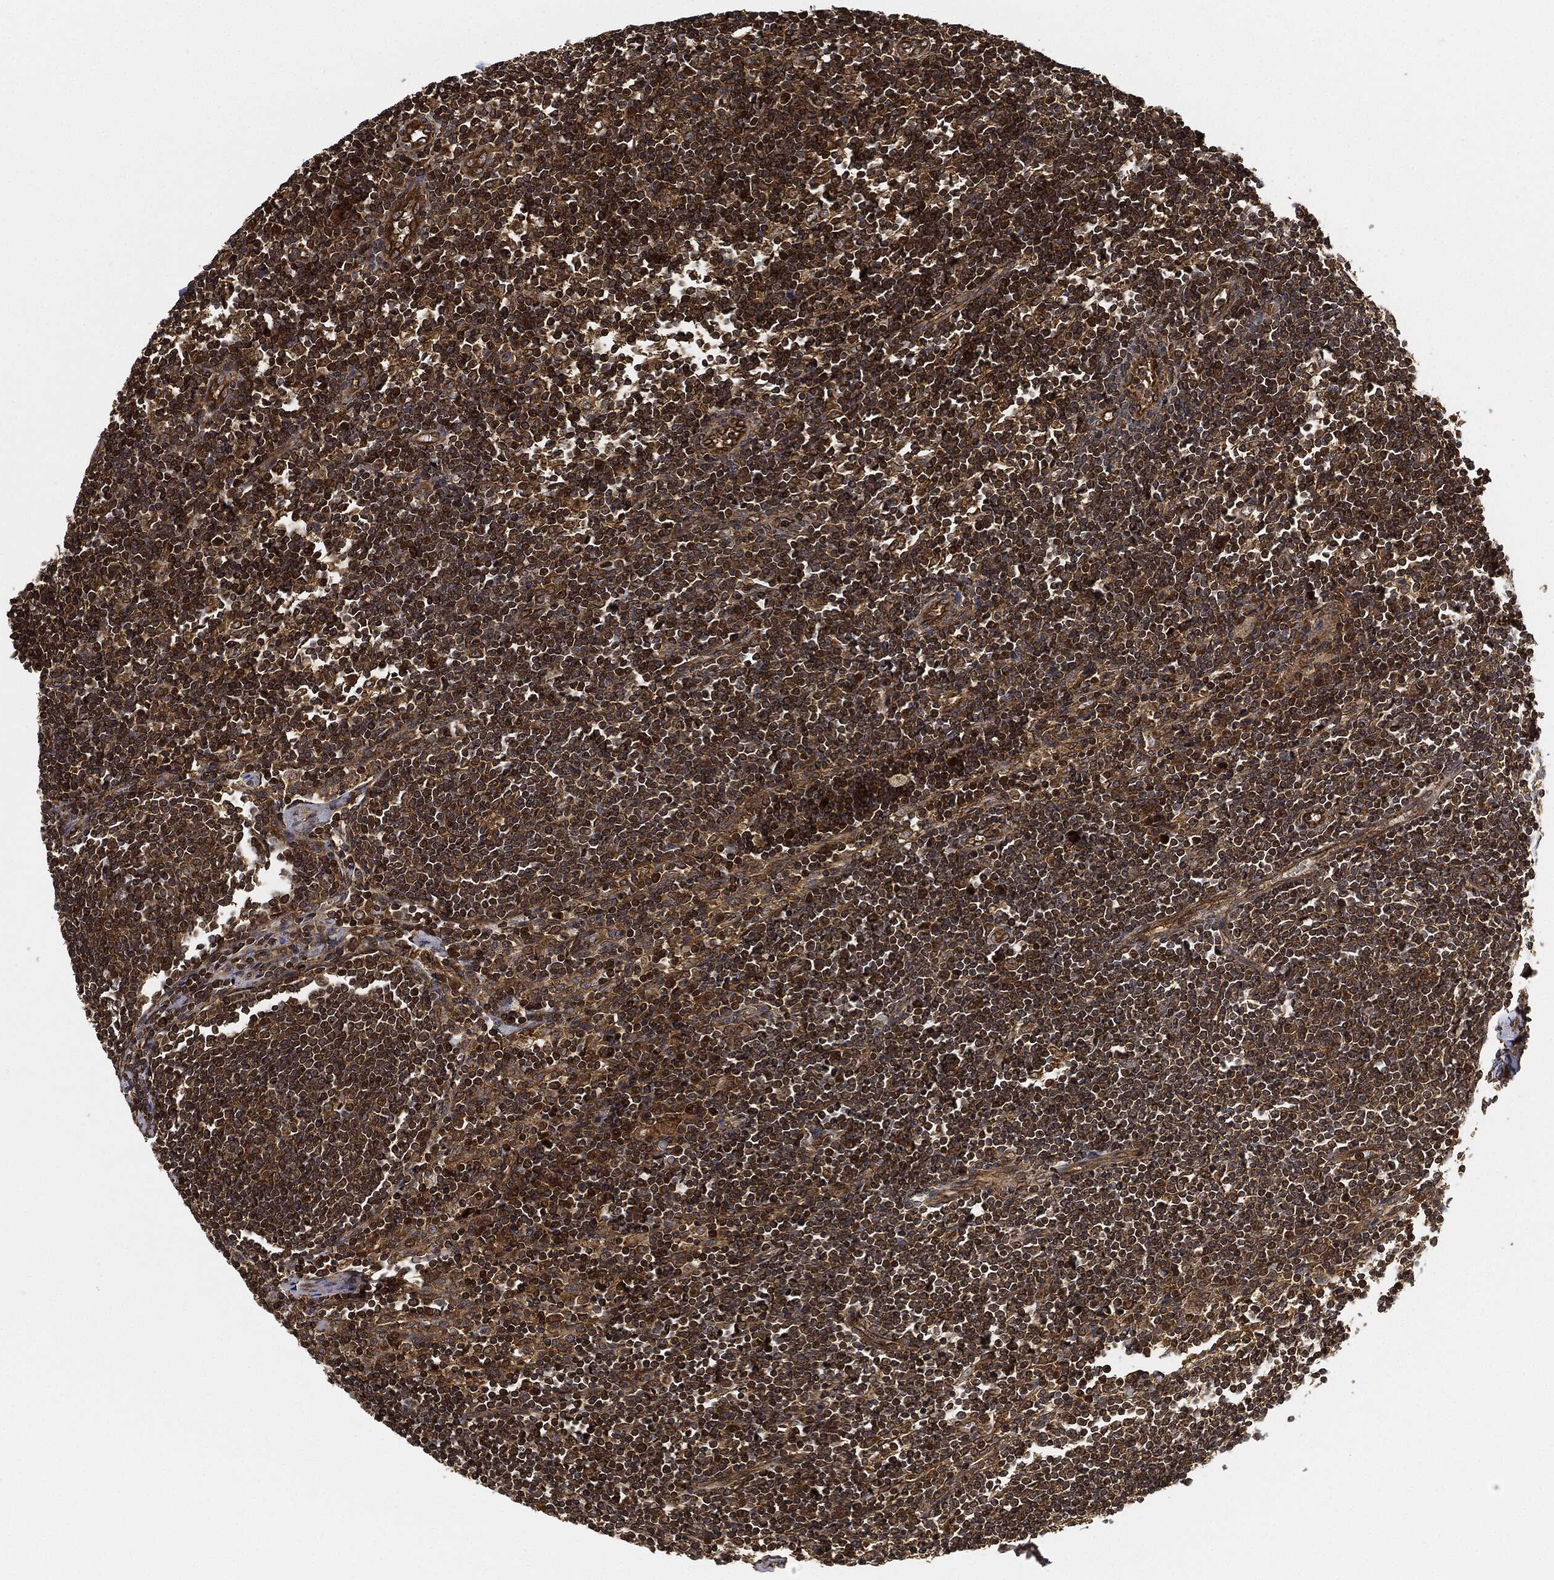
{"staining": {"intensity": "moderate", "quantity": ">75%", "location": "cytoplasmic/membranous"}, "tissue": "lymph node", "cell_type": "Non-germinal center cells", "image_type": "normal", "snomed": [{"axis": "morphology", "description": "Normal tissue, NOS"}, {"axis": "morphology", "description": "Adenocarcinoma, NOS"}, {"axis": "topography", "description": "Lymph node"}, {"axis": "topography", "description": "Pancreas"}], "caption": "Immunohistochemical staining of normal lymph node reveals >75% levels of moderate cytoplasmic/membranous protein expression in about >75% of non-germinal center cells. (IHC, brightfield microscopy, high magnification).", "gene": "CEP290", "patient": {"sex": "female", "age": 58}}